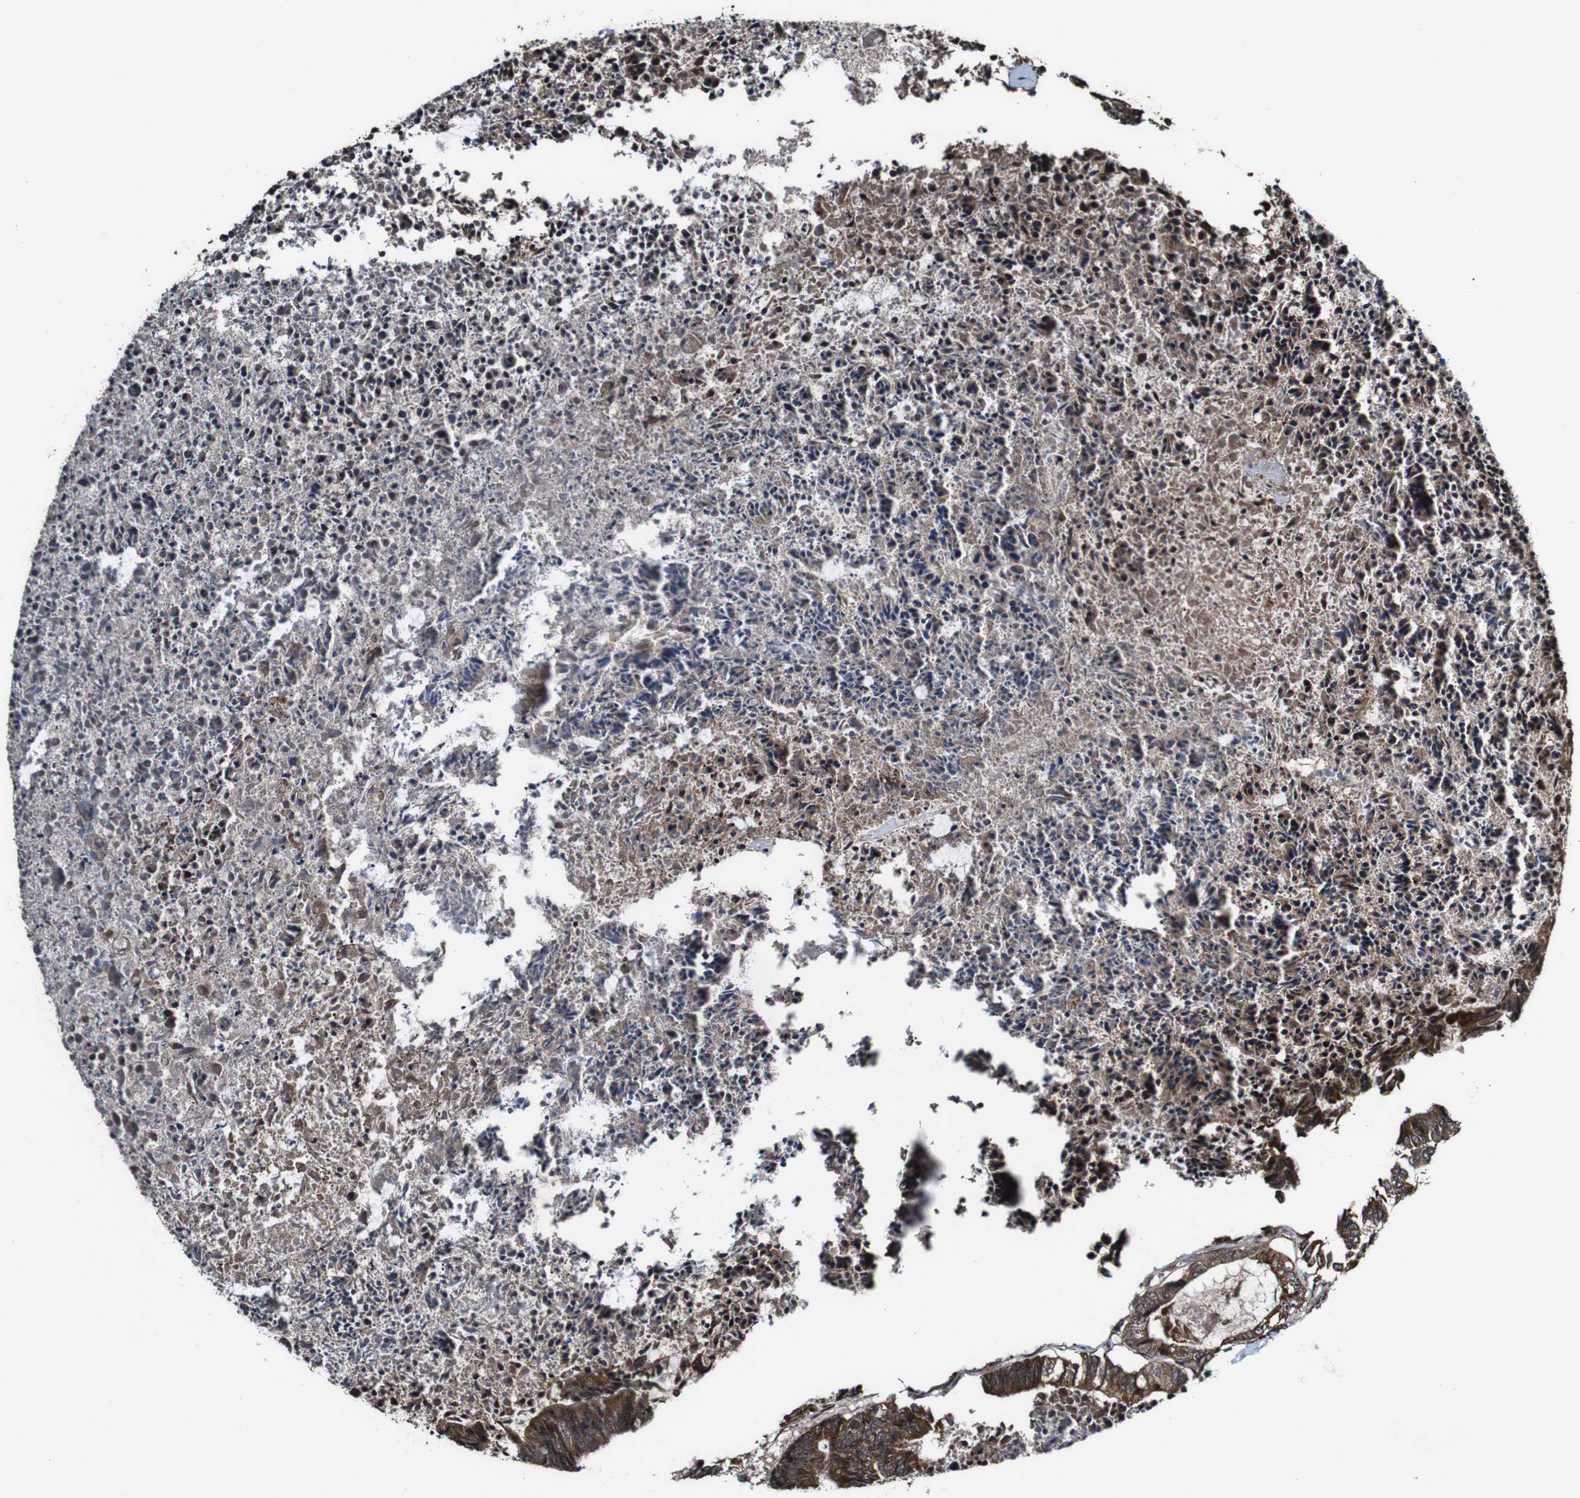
{"staining": {"intensity": "strong", "quantity": "25%-75%", "location": "cytoplasmic/membranous"}, "tissue": "colorectal cancer", "cell_type": "Tumor cells", "image_type": "cancer", "snomed": [{"axis": "morphology", "description": "Adenocarcinoma, NOS"}, {"axis": "topography", "description": "Rectum"}], "caption": "This is an image of IHC staining of colorectal cancer, which shows strong staining in the cytoplasmic/membranous of tumor cells.", "gene": "BTN3A3", "patient": {"sex": "male", "age": 63}}